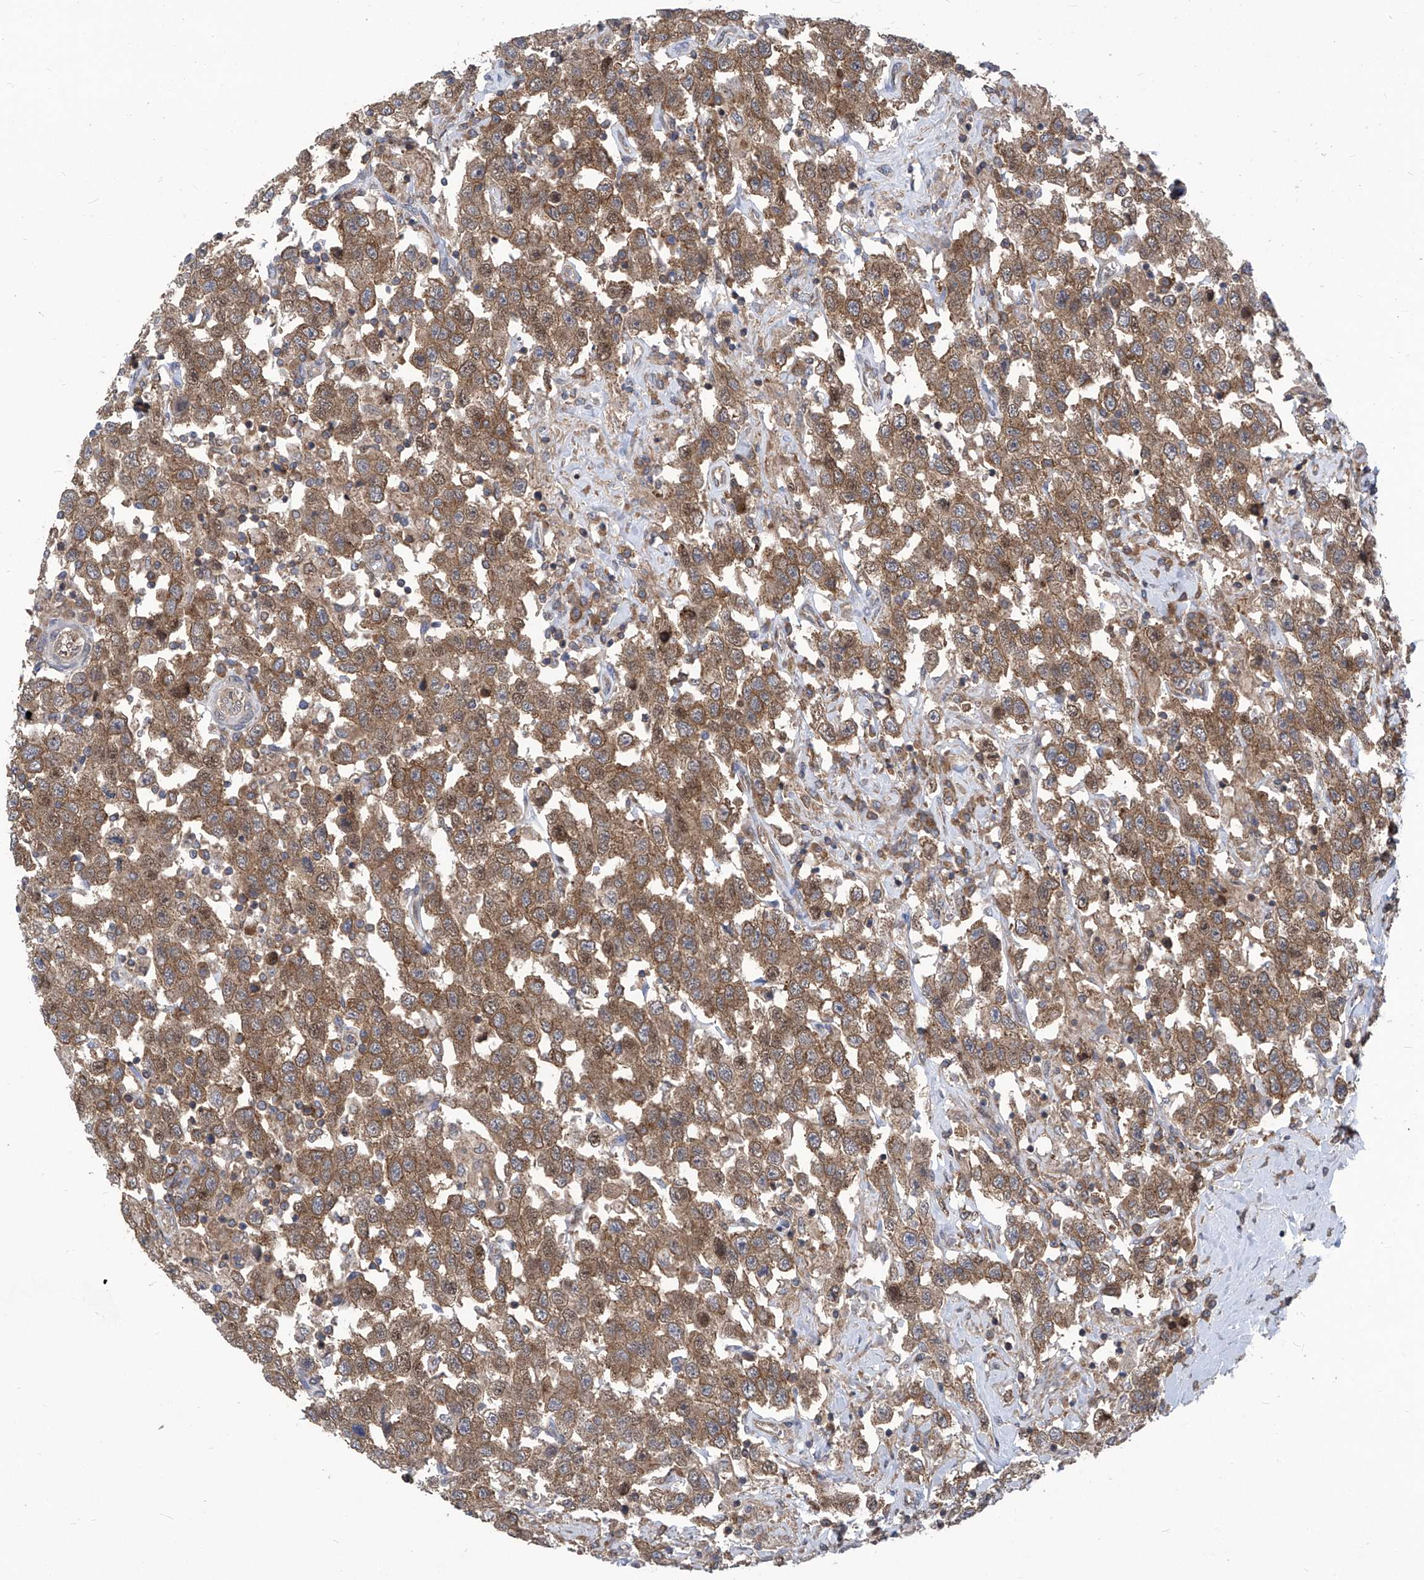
{"staining": {"intensity": "moderate", "quantity": ">75%", "location": "cytoplasmic/membranous"}, "tissue": "testis cancer", "cell_type": "Tumor cells", "image_type": "cancer", "snomed": [{"axis": "morphology", "description": "Seminoma, NOS"}, {"axis": "topography", "description": "Testis"}], "caption": "Protein expression analysis of human seminoma (testis) reveals moderate cytoplasmic/membranous staining in about >75% of tumor cells.", "gene": "EIF3M", "patient": {"sex": "male", "age": 41}}